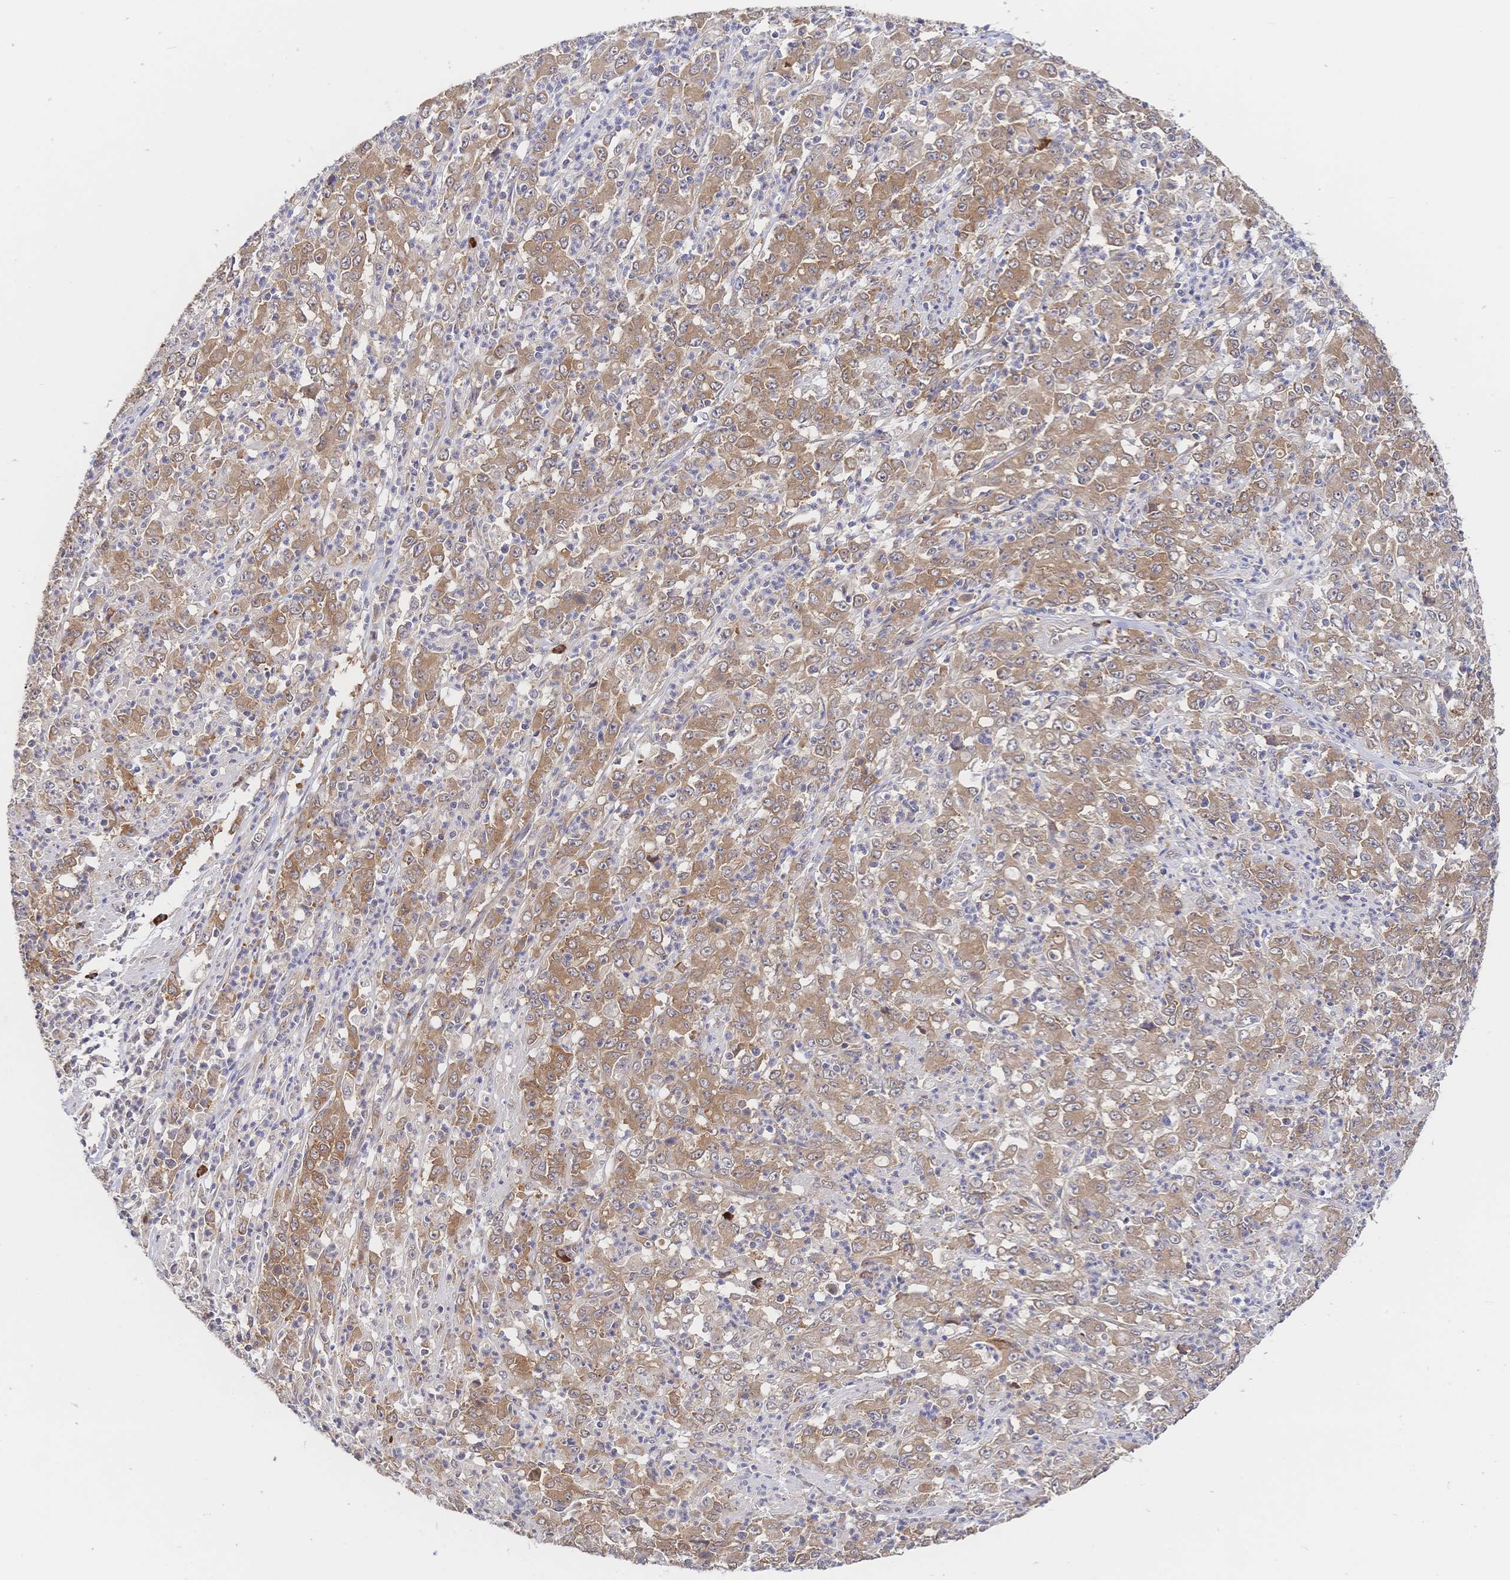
{"staining": {"intensity": "moderate", "quantity": ">75%", "location": "cytoplasmic/membranous"}, "tissue": "stomach cancer", "cell_type": "Tumor cells", "image_type": "cancer", "snomed": [{"axis": "morphology", "description": "Adenocarcinoma, NOS"}, {"axis": "topography", "description": "Stomach, lower"}], "caption": "Stomach cancer (adenocarcinoma) stained with DAB immunohistochemistry displays medium levels of moderate cytoplasmic/membranous staining in about >75% of tumor cells.", "gene": "LMO4", "patient": {"sex": "female", "age": 71}}